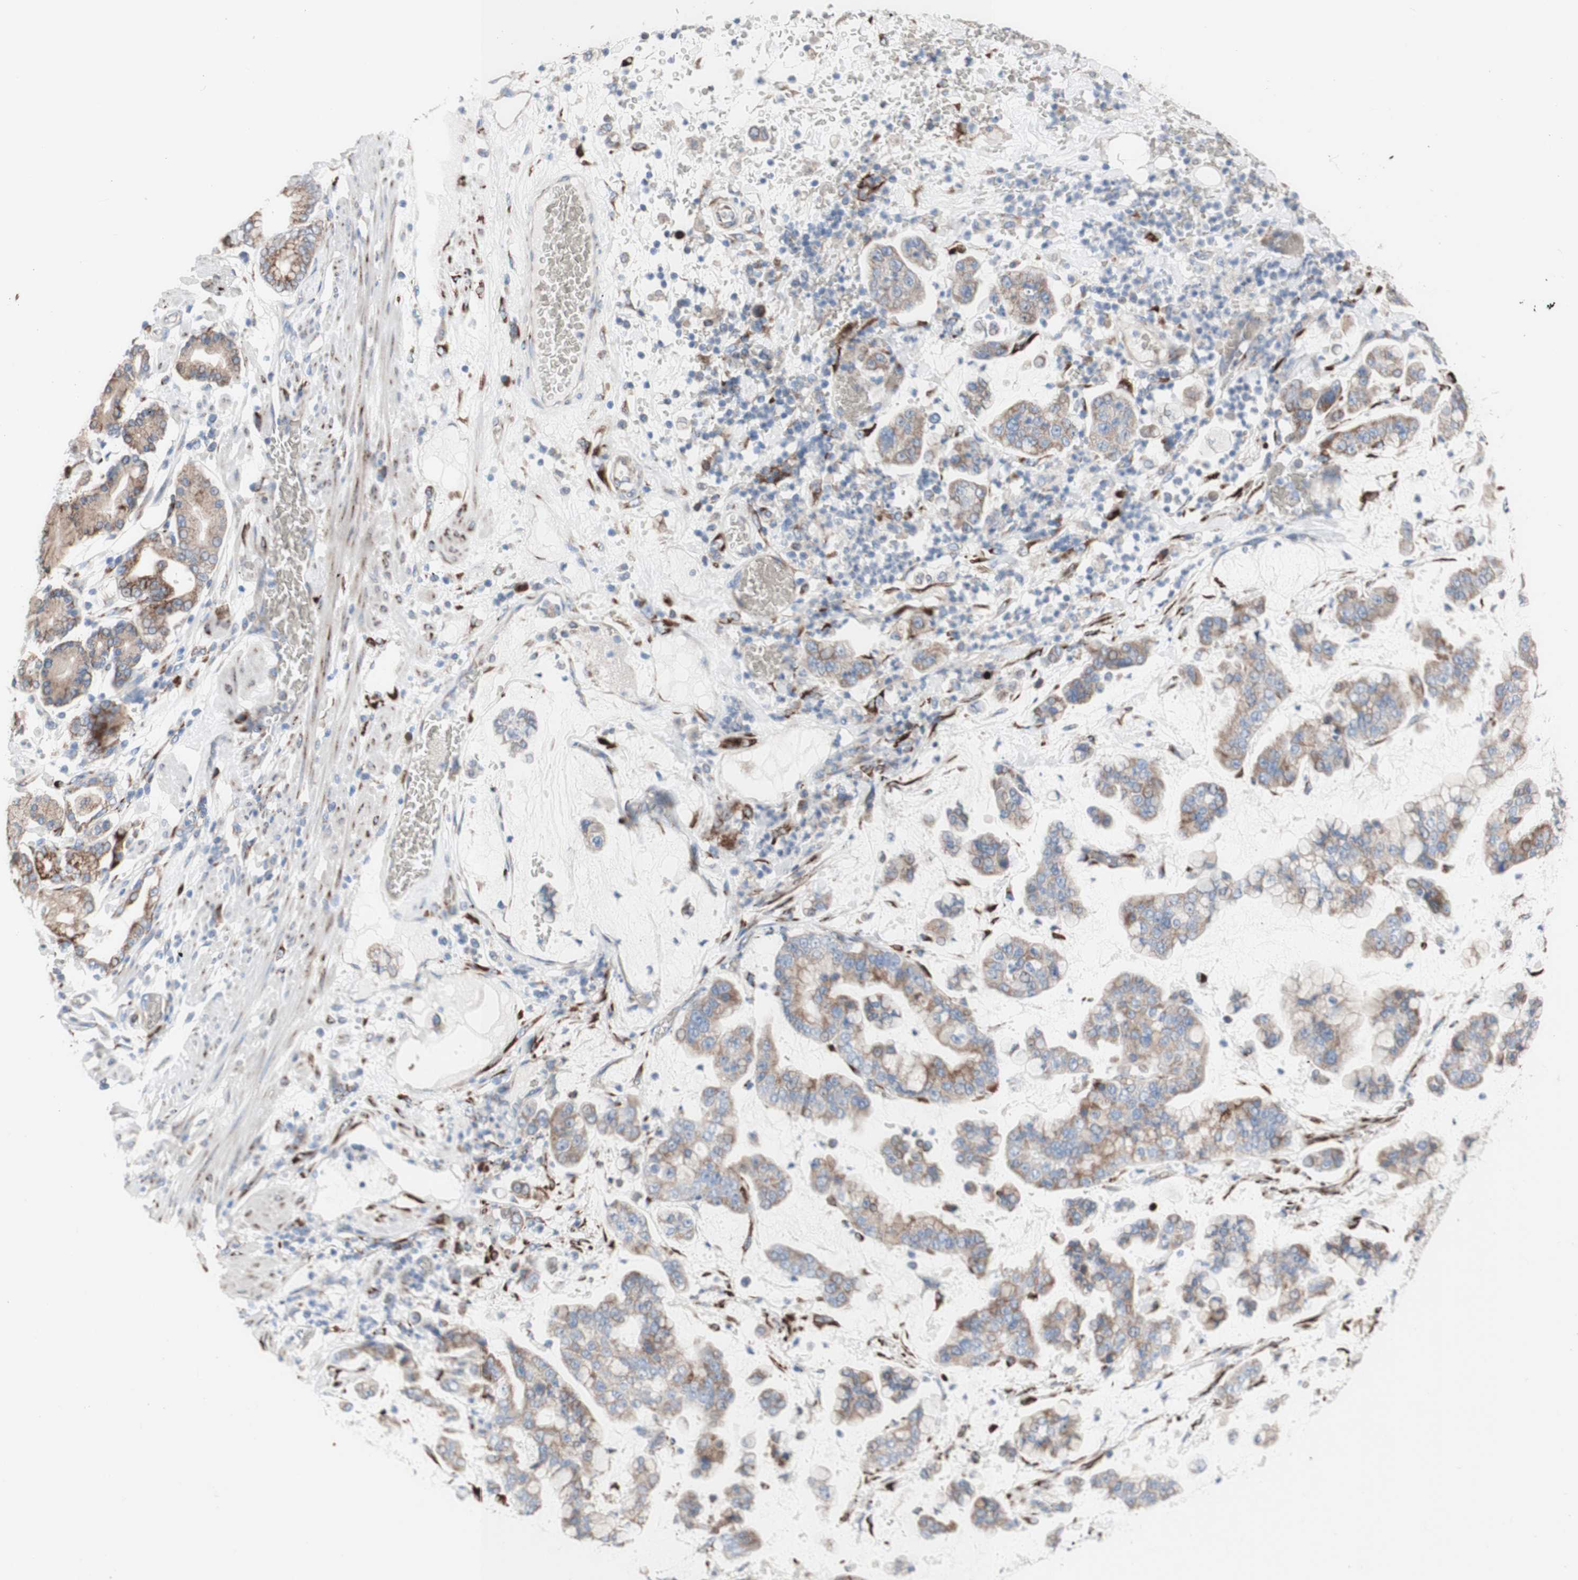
{"staining": {"intensity": "moderate", "quantity": ">75%", "location": "cytoplasmic/membranous"}, "tissue": "stomach cancer", "cell_type": "Tumor cells", "image_type": "cancer", "snomed": [{"axis": "morphology", "description": "Normal tissue, NOS"}, {"axis": "morphology", "description": "Adenocarcinoma, NOS"}, {"axis": "topography", "description": "Stomach, upper"}, {"axis": "topography", "description": "Stomach"}], "caption": "Immunohistochemical staining of stomach cancer reveals medium levels of moderate cytoplasmic/membranous expression in about >75% of tumor cells.", "gene": "AGPAT5", "patient": {"sex": "male", "age": 76}}